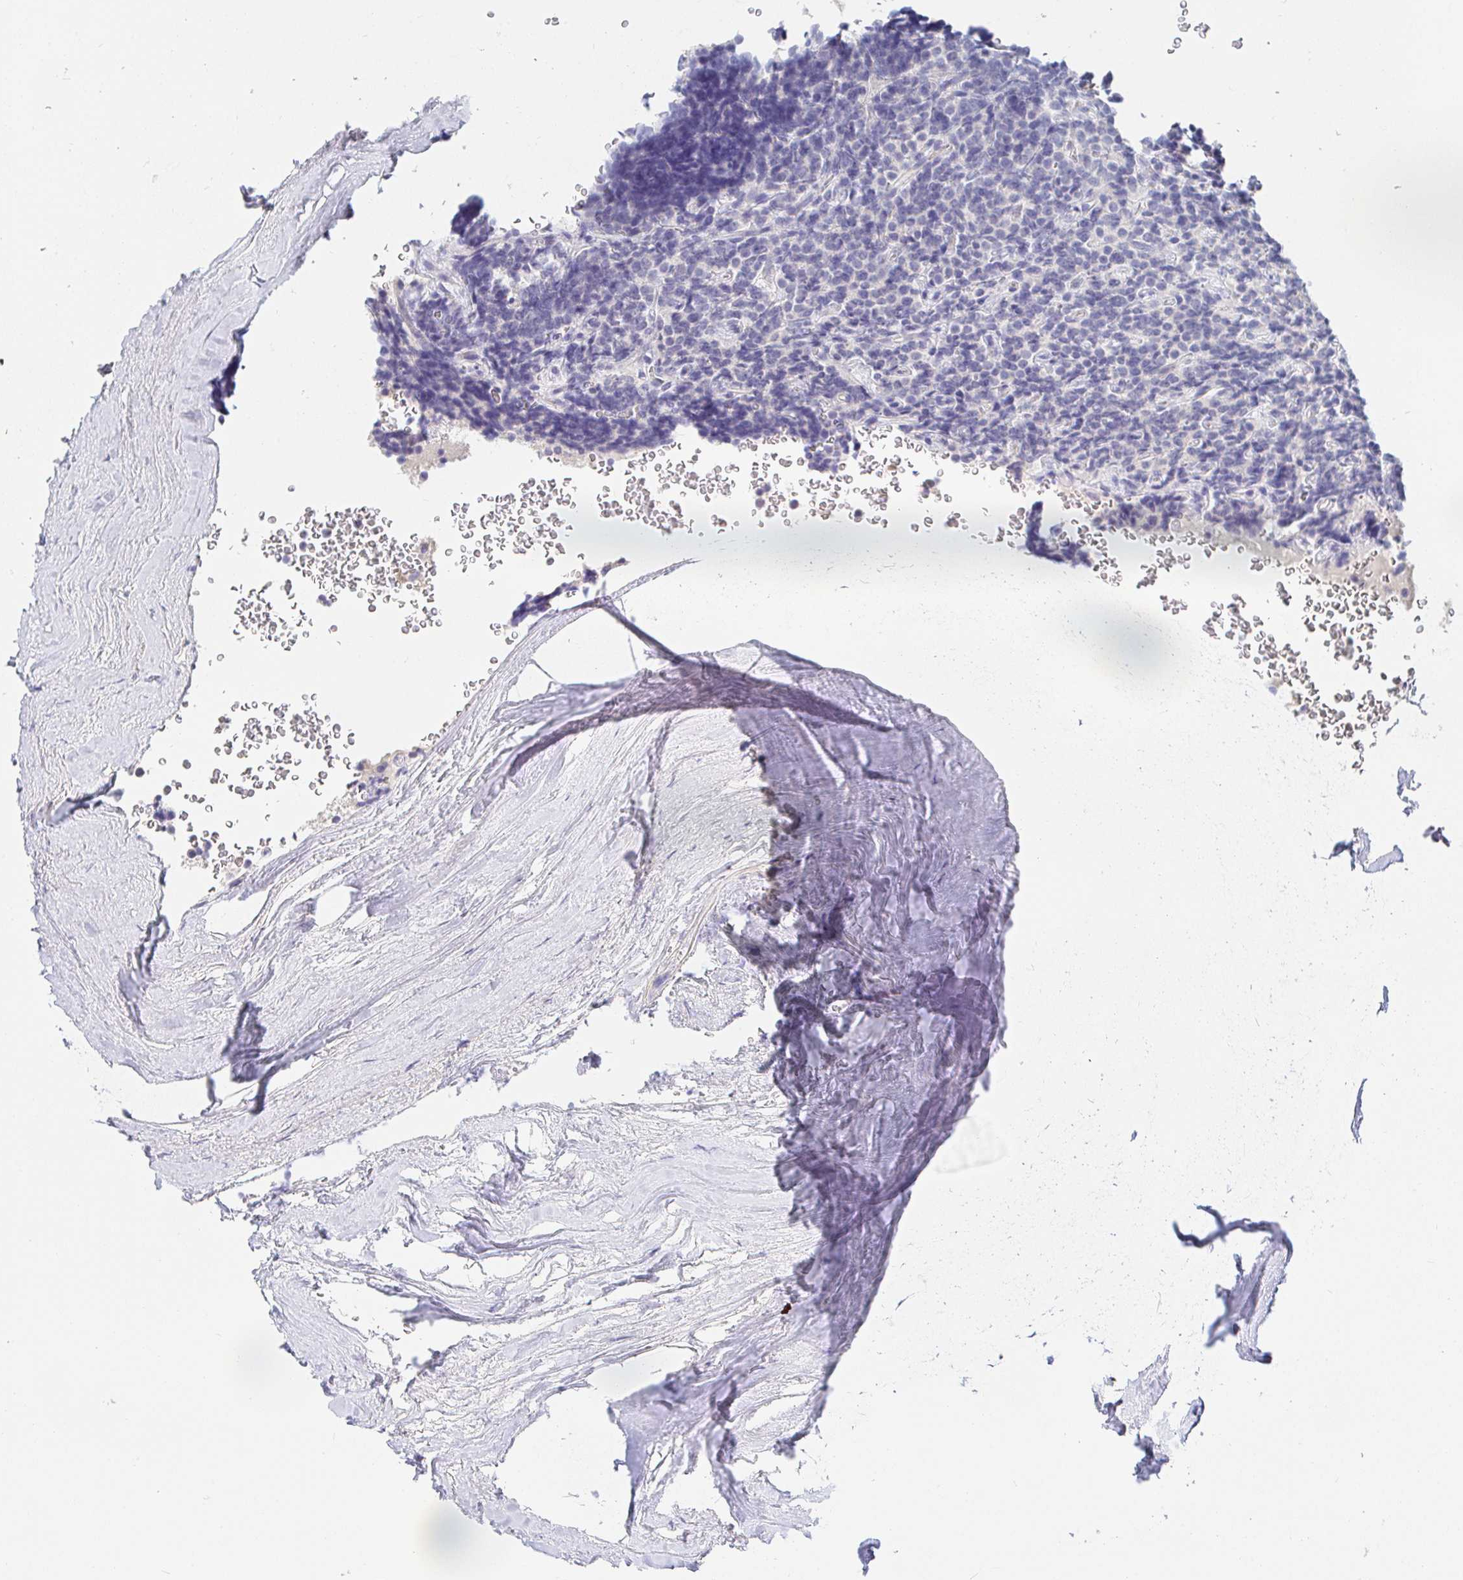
{"staining": {"intensity": "negative", "quantity": "none", "location": "none"}, "tissue": "carcinoid", "cell_type": "Tumor cells", "image_type": "cancer", "snomed": [{"axis": "morphology", "description": "Carcinoid, malignant, NOS"}, {"axis": "topography", "description": "Pancreas"}], "caption": "DAB immunohistochemical staining of carcinoid (malignant) shows no significant expression in tumor cells.", "gene": "PDE6B", "patient": {"sex": "male", "age": 36}}